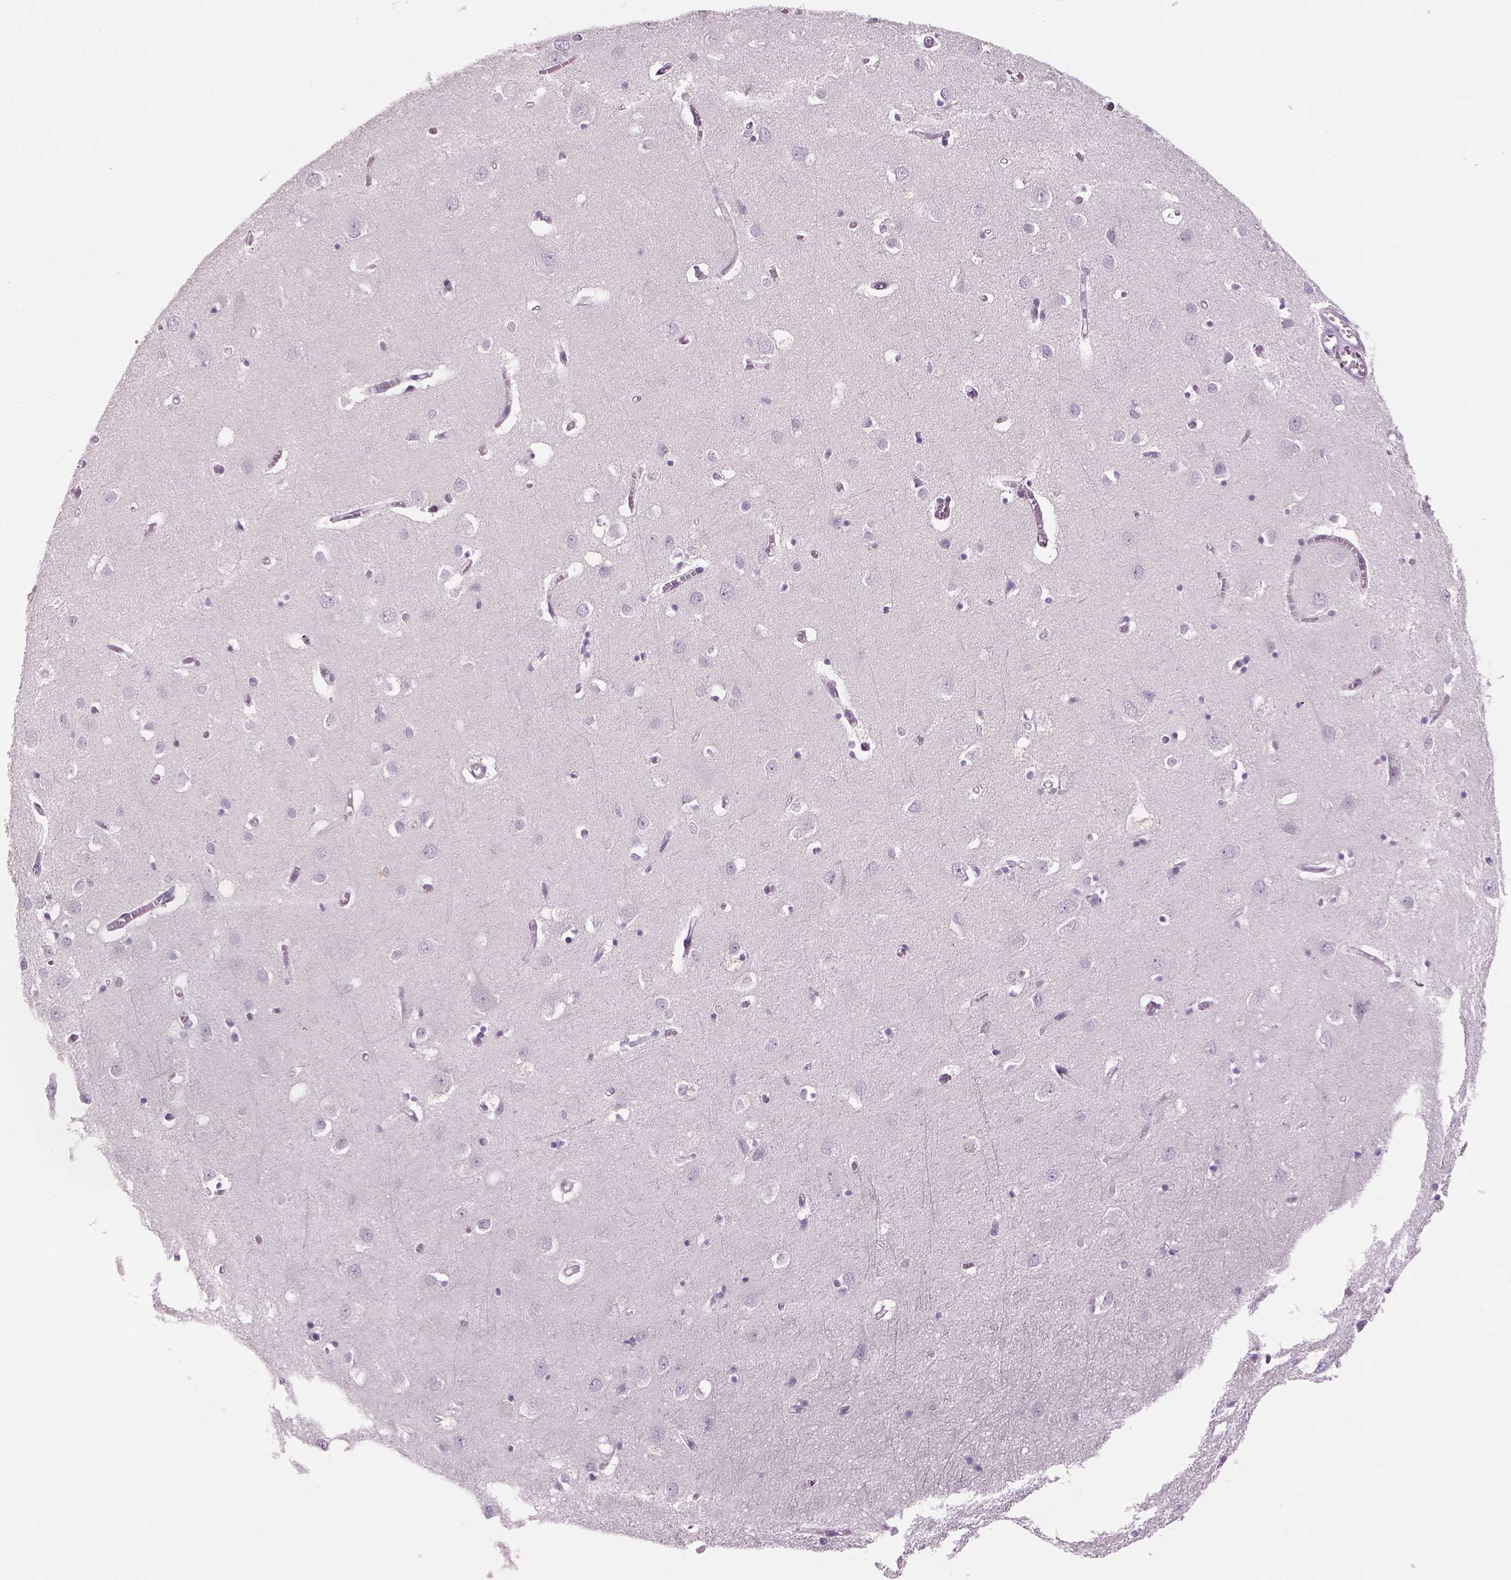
{"staining": {"intensity": "negative", "quantity": "none", "location": "none"}, "tissue": "cerebral cortex", "cell_type": "Endothelial cells", "image_type": "normal", "snomed": [{"axis": "morphology", "description": "Normal tissue, NOS"}, {"axis": "topography", "description": "Cerebral cortex"}], "caption": "Endothelial cells show no significant expression in benign cerebral cortex. Nuclei are stained in blue.", "gene": "MDH1B", "patient": {"sex": "male", "age": 70}}